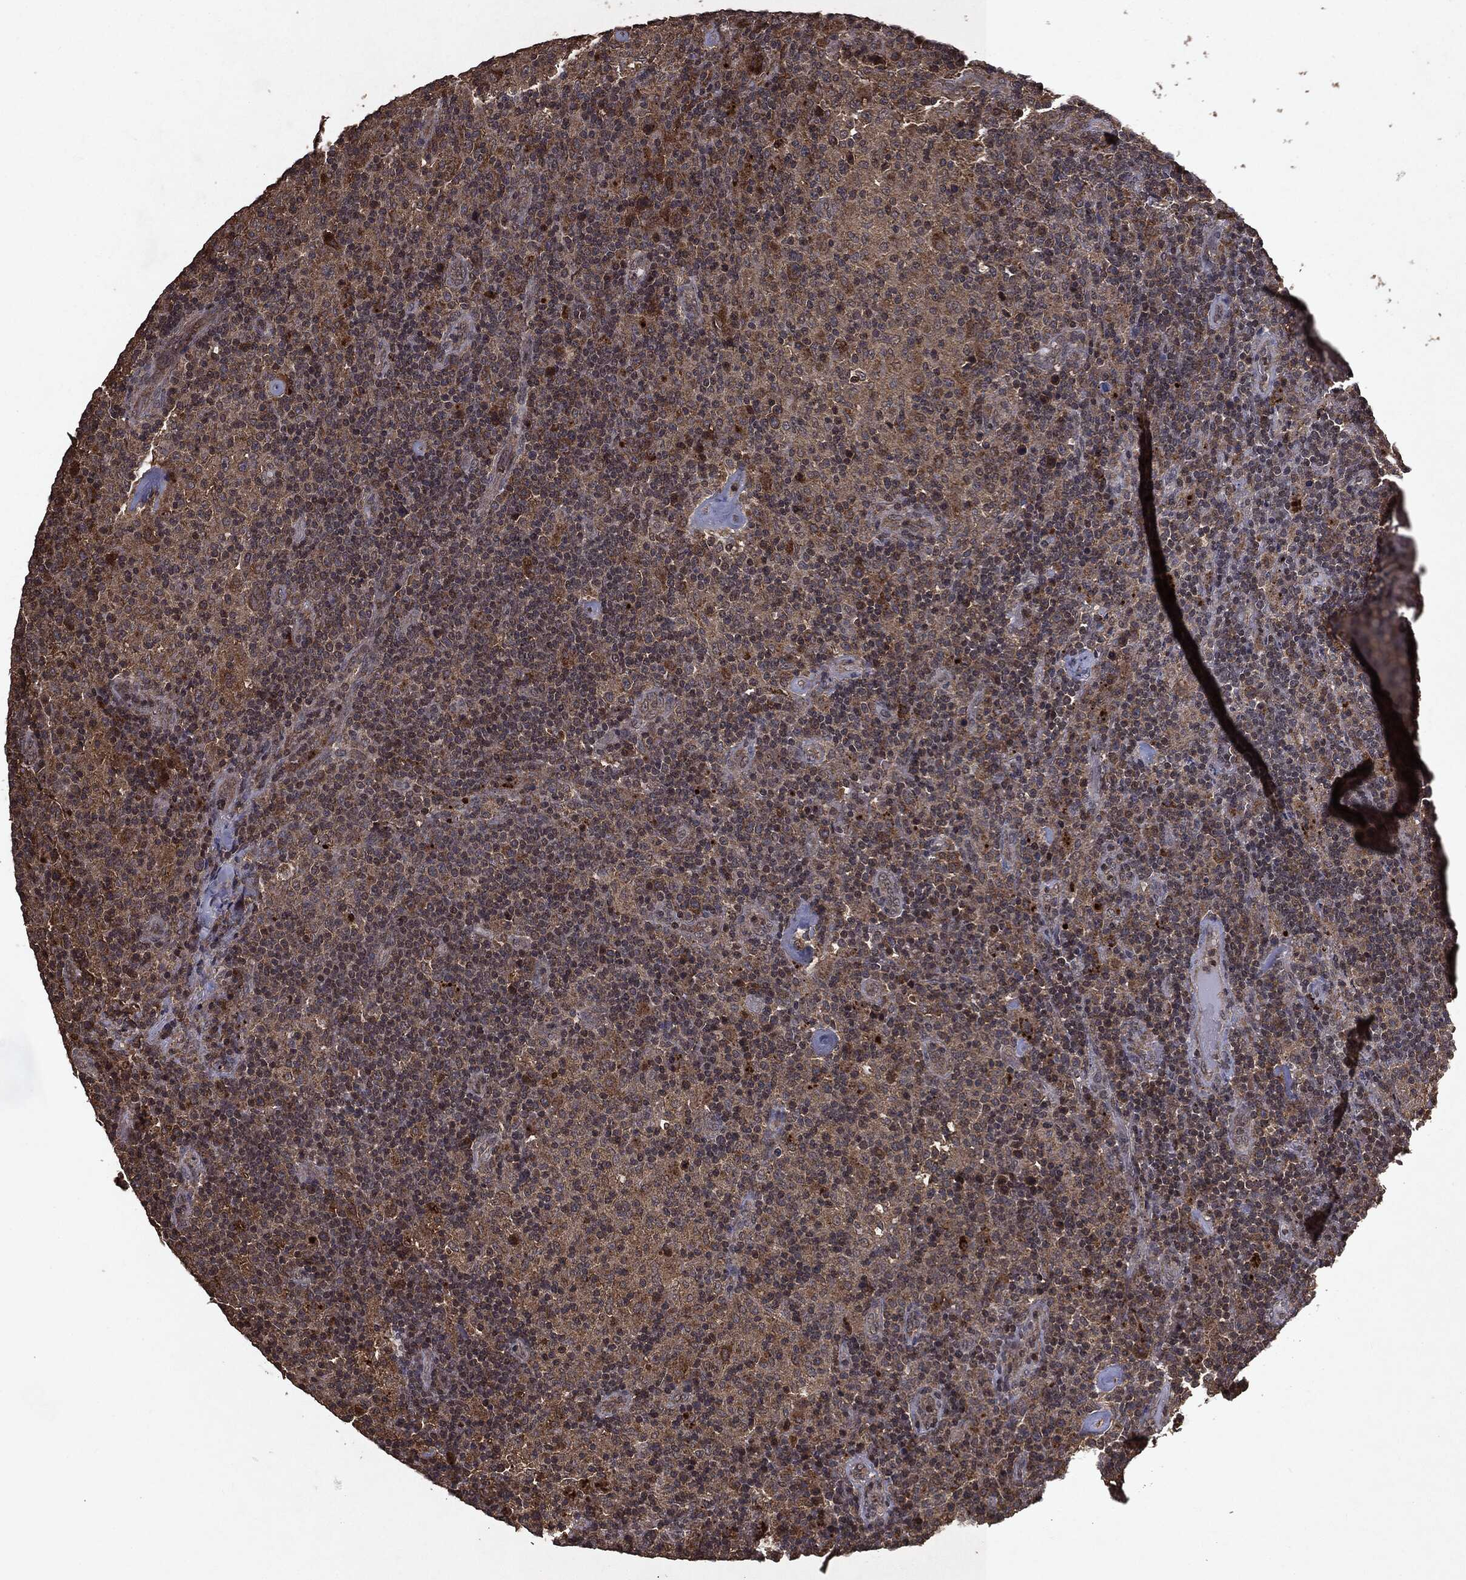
{"staining": {"intensity": "moderate", "quantity": "<25%", "location": "cytoplasmic/membranous"}, "tissue": "lymphoma", "cell_type": "Tumor cells", "image_type": "cancer", "snomed": [{"axis": "morphology", "description": "Hodgkin's disease, NOS"}, {"axis": "topography", "description": "Lymph node"}], "caption": "A brown stain highlights moderate cytoplasmic/membranous staining of a protein in lymphoma tumor cells. The staining was performed using DAB to visualize the protein expression in brown, while the nuclei were stained in blue with hematoxylin (Magnification: 20x).", "gene": "MTOR", "patient": {"sex": "male", "age": 70}}